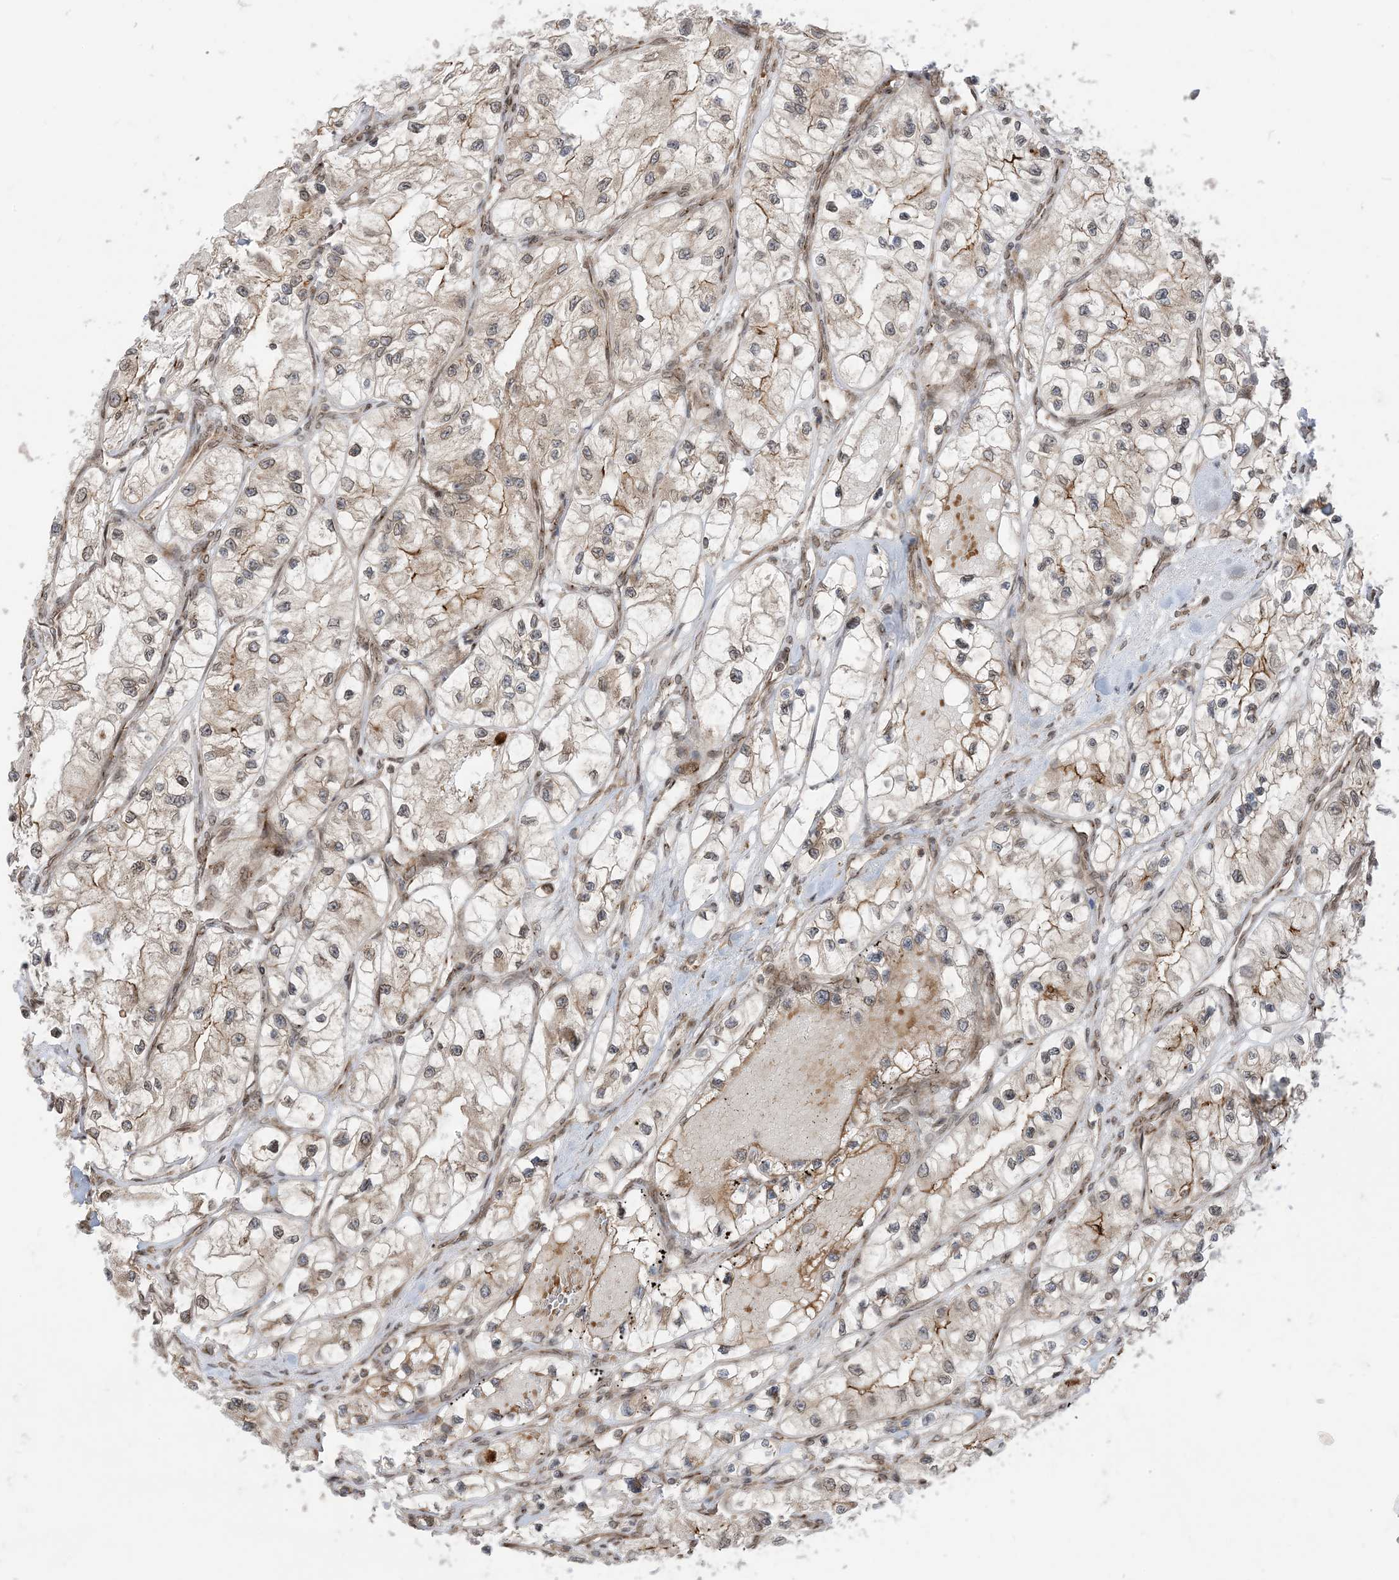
{"staining": {"intensity": "moderate", "quantity": "<25%", "location": "cytoplasmic/membranous"}, "tissue": "renal cancer", "cell_type": "Tumor cells", "image_type": "cancer", "snomed": [{"axis": "morphology", "description": "Adenocarcinoma, NOS"}, {"axis": "topography", "description": "Kidney"}], "caption": "Immunohistochemistry (IHC) micrograph of neoplastic tissue: human renal cancer stained using immunohistochemistry demonstrates low levels of moderate protein expression localized specifically in the cytoplasmic/membranous of tumor cells, appearing as a cytoplasmic/membranous brown color.", "gene": "CASP4", "patient": {"sex": "female", "age": 57}}